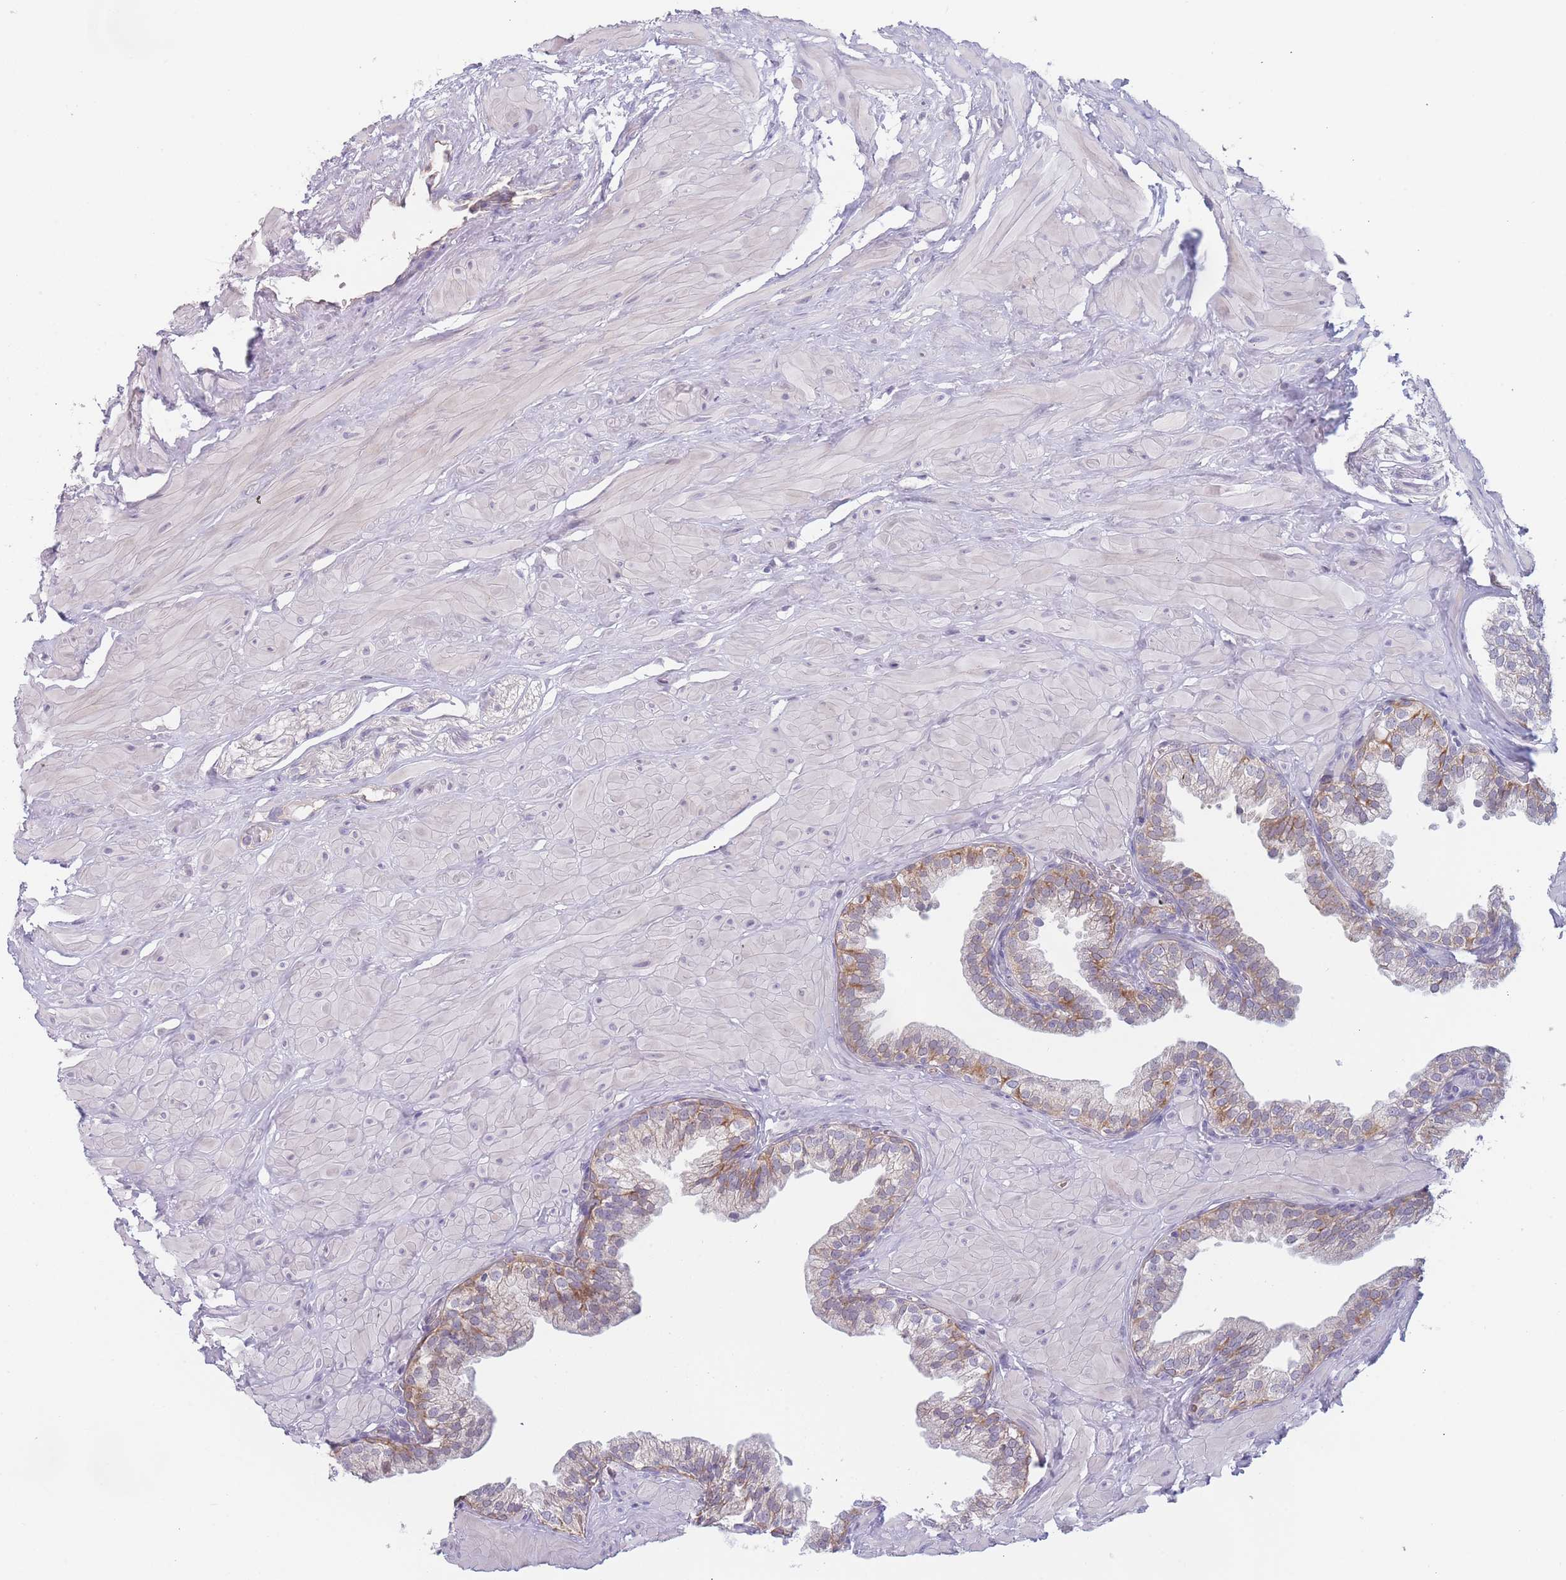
{"staining": {"intensity": "moderate", "quantity": "25%-75%", "location": "cytoplasmic/membranous"}, "tissue": "prostate", "cell_type": "Glandular cells", "image_type": "normal", "snomed": [{"axis": "morphology", "description": "Normal tissue, NOS"}, {"axis": "topography", "description": "Prostate"}, {"axis": "topography", "description": "Peripheral nerve tissue"}], "caption": "The photomicrograph reveals staining of normal prostate, revealing moderate cytoplasmic/membranous protein expression (brown color) within glandular cells.", "gene": "FAM227B", "patient": {"sex": "male", "age": 55}}